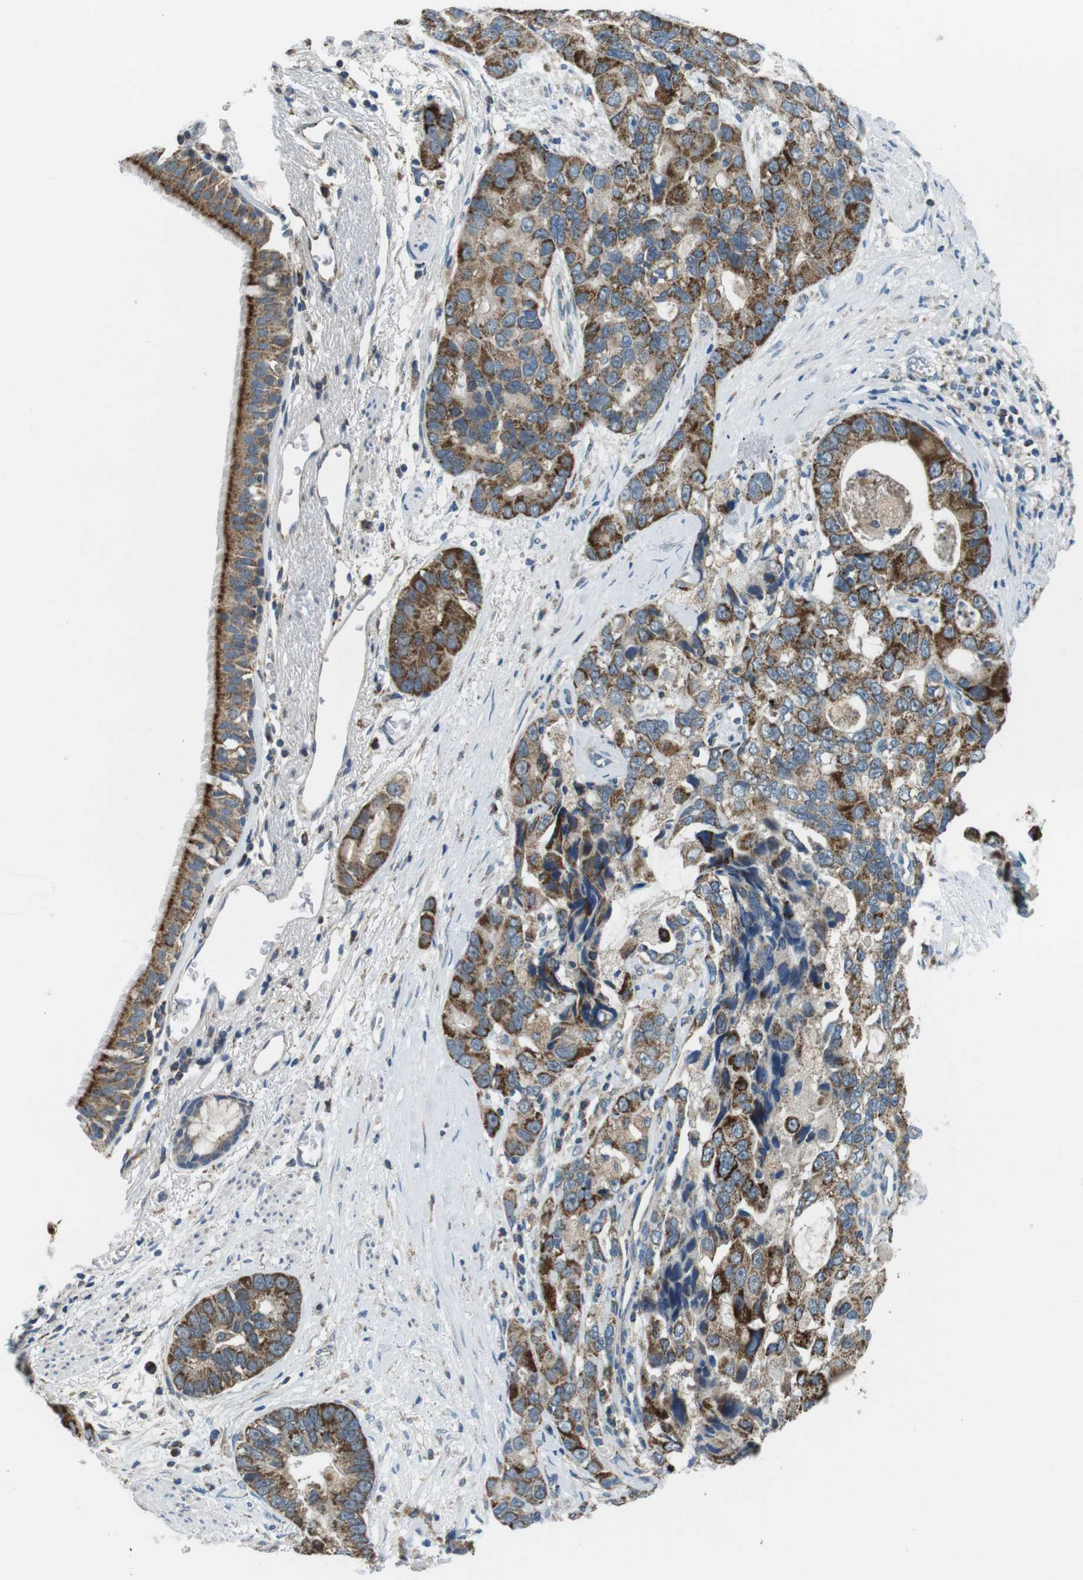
{"staining": {"intensity": "moderate", "quantity": ">75%", "location": "cytoplasmic/membranous"}, "tissue": "bronchus", "cell_type": "Respiratory epithelial cells", "image_type": "normal", "snomed": [{"axis": "morphology", "description": "Normal tissue, NOS"}, {"axis": "morphology", "description": "Adenocarcinoma, NOS"}, {"axis": "morphology", "description": "Adenocarcinoma, metastatic, NOS"}, {"axis": "topography", "description": "Lymph node"}, {"axis": "topography", "description": "Bronchus"}, {"axis": "topography", "description": "Lung"}], "caption": "Benign bronchus demonstrates moderate cytoplasmic/membranous positivity in approximately >75% of respiratory epithelial cells, visualized by immunohistochemistry. (DAB (3,3'-diaminobenzidine) = brown stain, brightfield microscopy at high magnification).", "gene": "BACE1", "patient": {"sex": "female", "age": 54}}